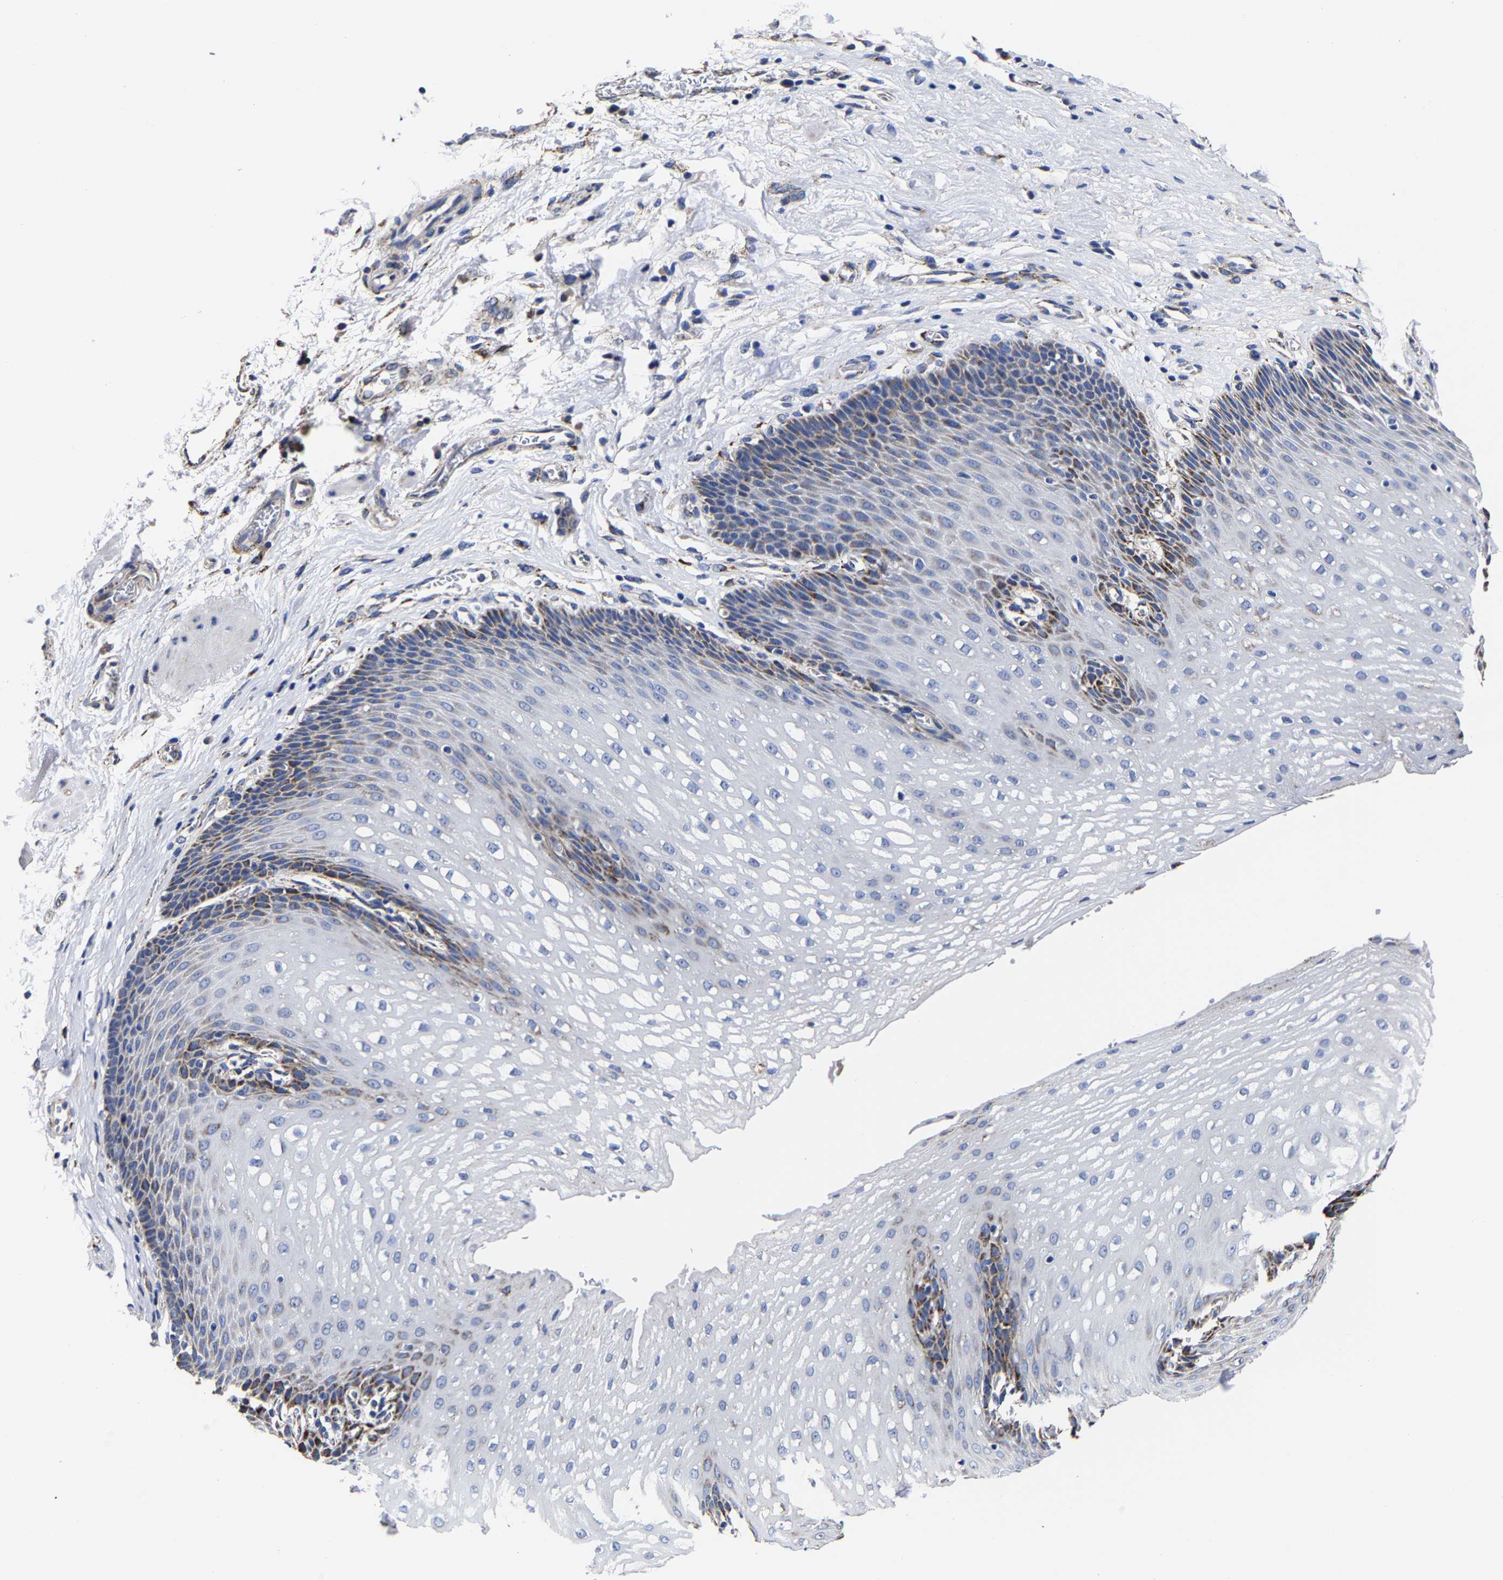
{"staining": {"intensity": "moderate", "quantity": "25%-75%", "location": "cytoplasmic/membranous"}, "tissue": "esophagus", "cell_type": "Squamous epithelial cells", "image_type": "normal", "snomed": [{"axis": "morphology", "description": "Normal tissue, NOS"}, {"axis": "topography", "description": "Esophagus"}], "caption": "A photomicrograph showing moderate cytoplasmic/membranous expression in approximately 25%-75% of squamous epithelial cells in normal esophagus, as visualized by brown immunohistochemical staining.", "gene": "AASS", "patient": {"sex": "male", "age": 48}}